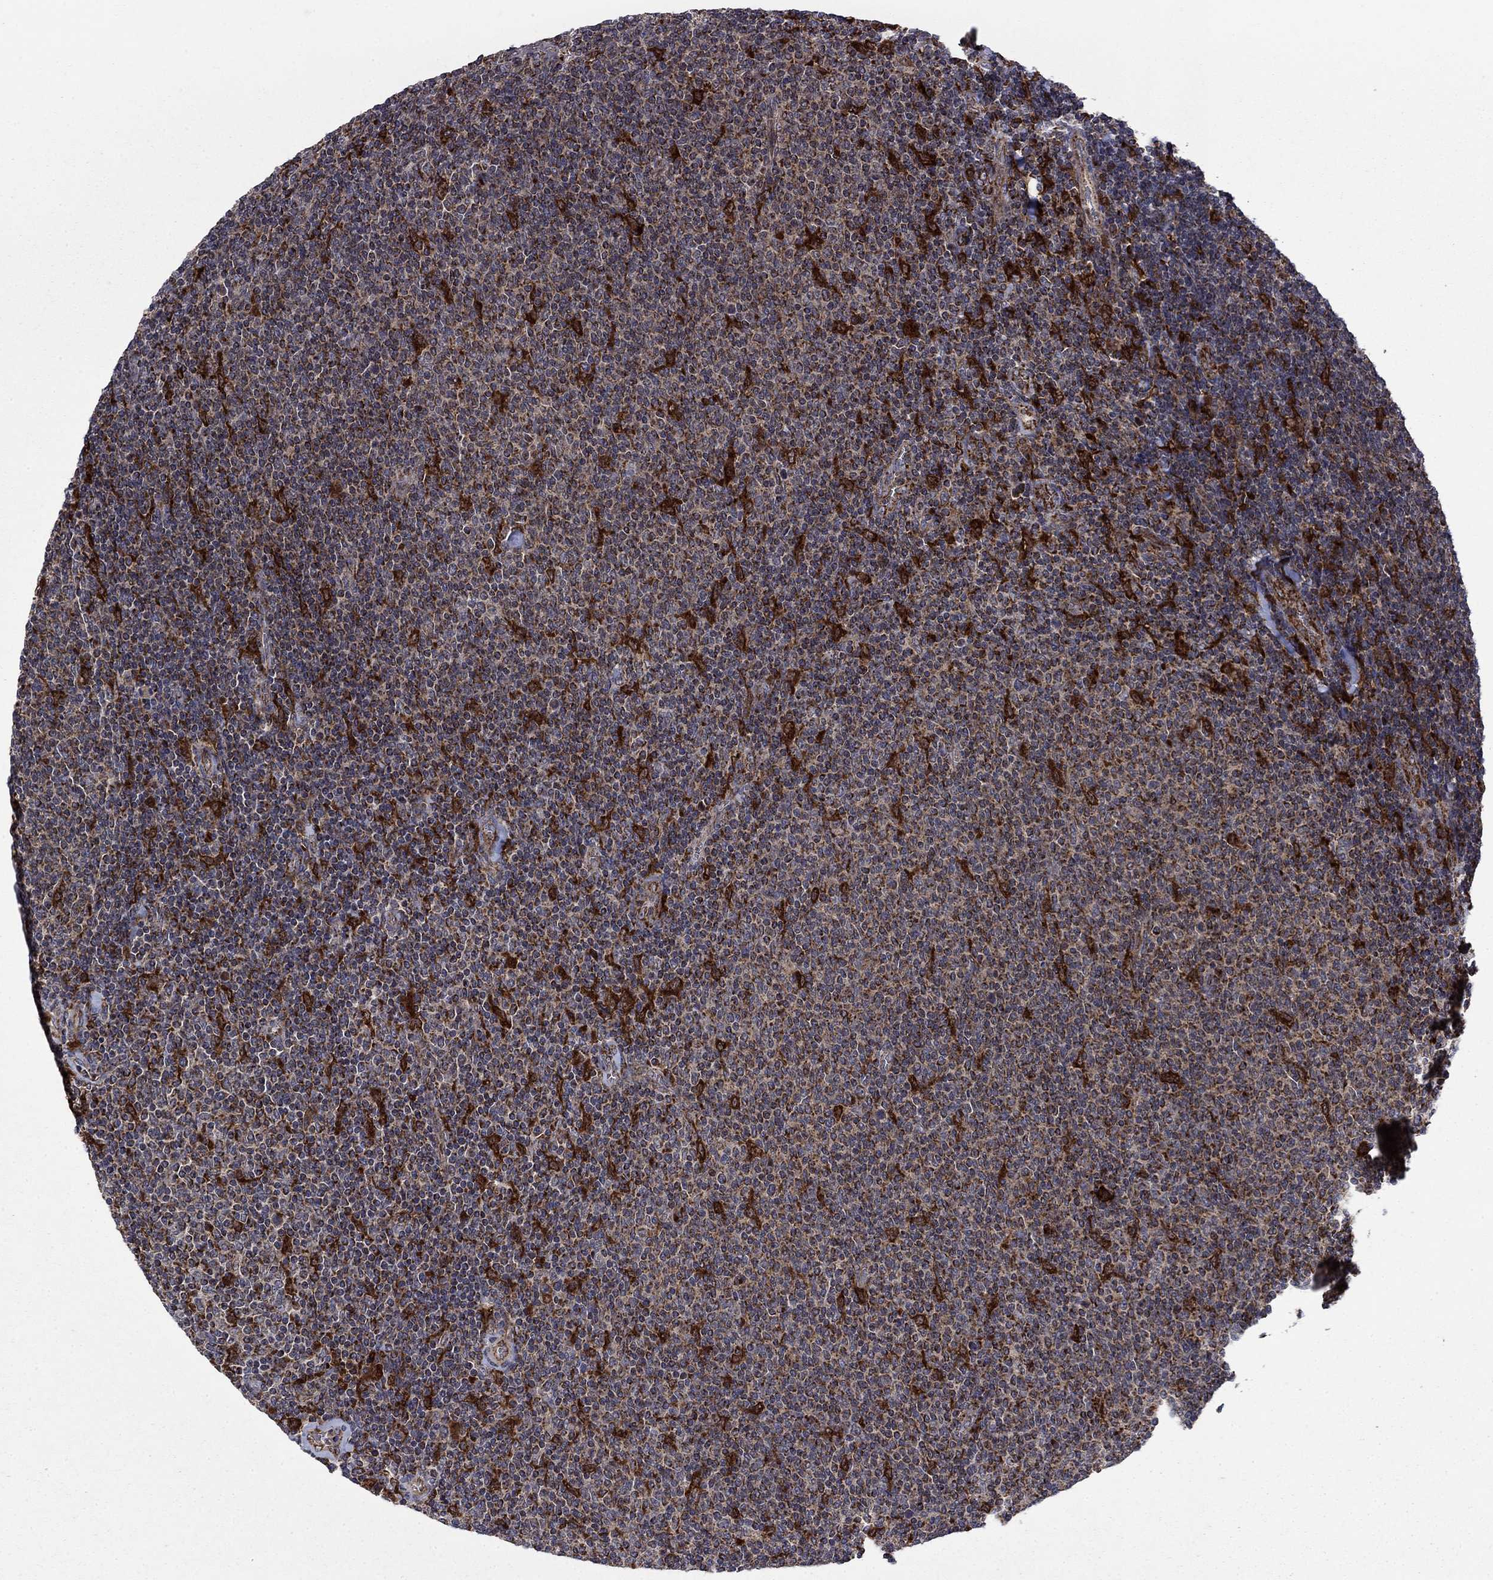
{"staining": {"intensity": "strong", "quantity": "<25%", "location": "cytoplasmic/membranous"}, "tissue": "lymphoma", "cell_type": "Tumor cells", "image_type": "cancer", "snomed": [{"axis": "morphology", "description": "Malignant lymphoma, non-Hodgkin's type, Low grade"}, {"axis": "topography", "description": "Lymph node"}], "caption": "Immunohistochemical staining of lymphoma exhibits medium levels of strong cytoplasmic/membranous expression in about <25% of tumor cells.", "gene": "RNF19B", "patient": {"sex": "male", "age": 52}}